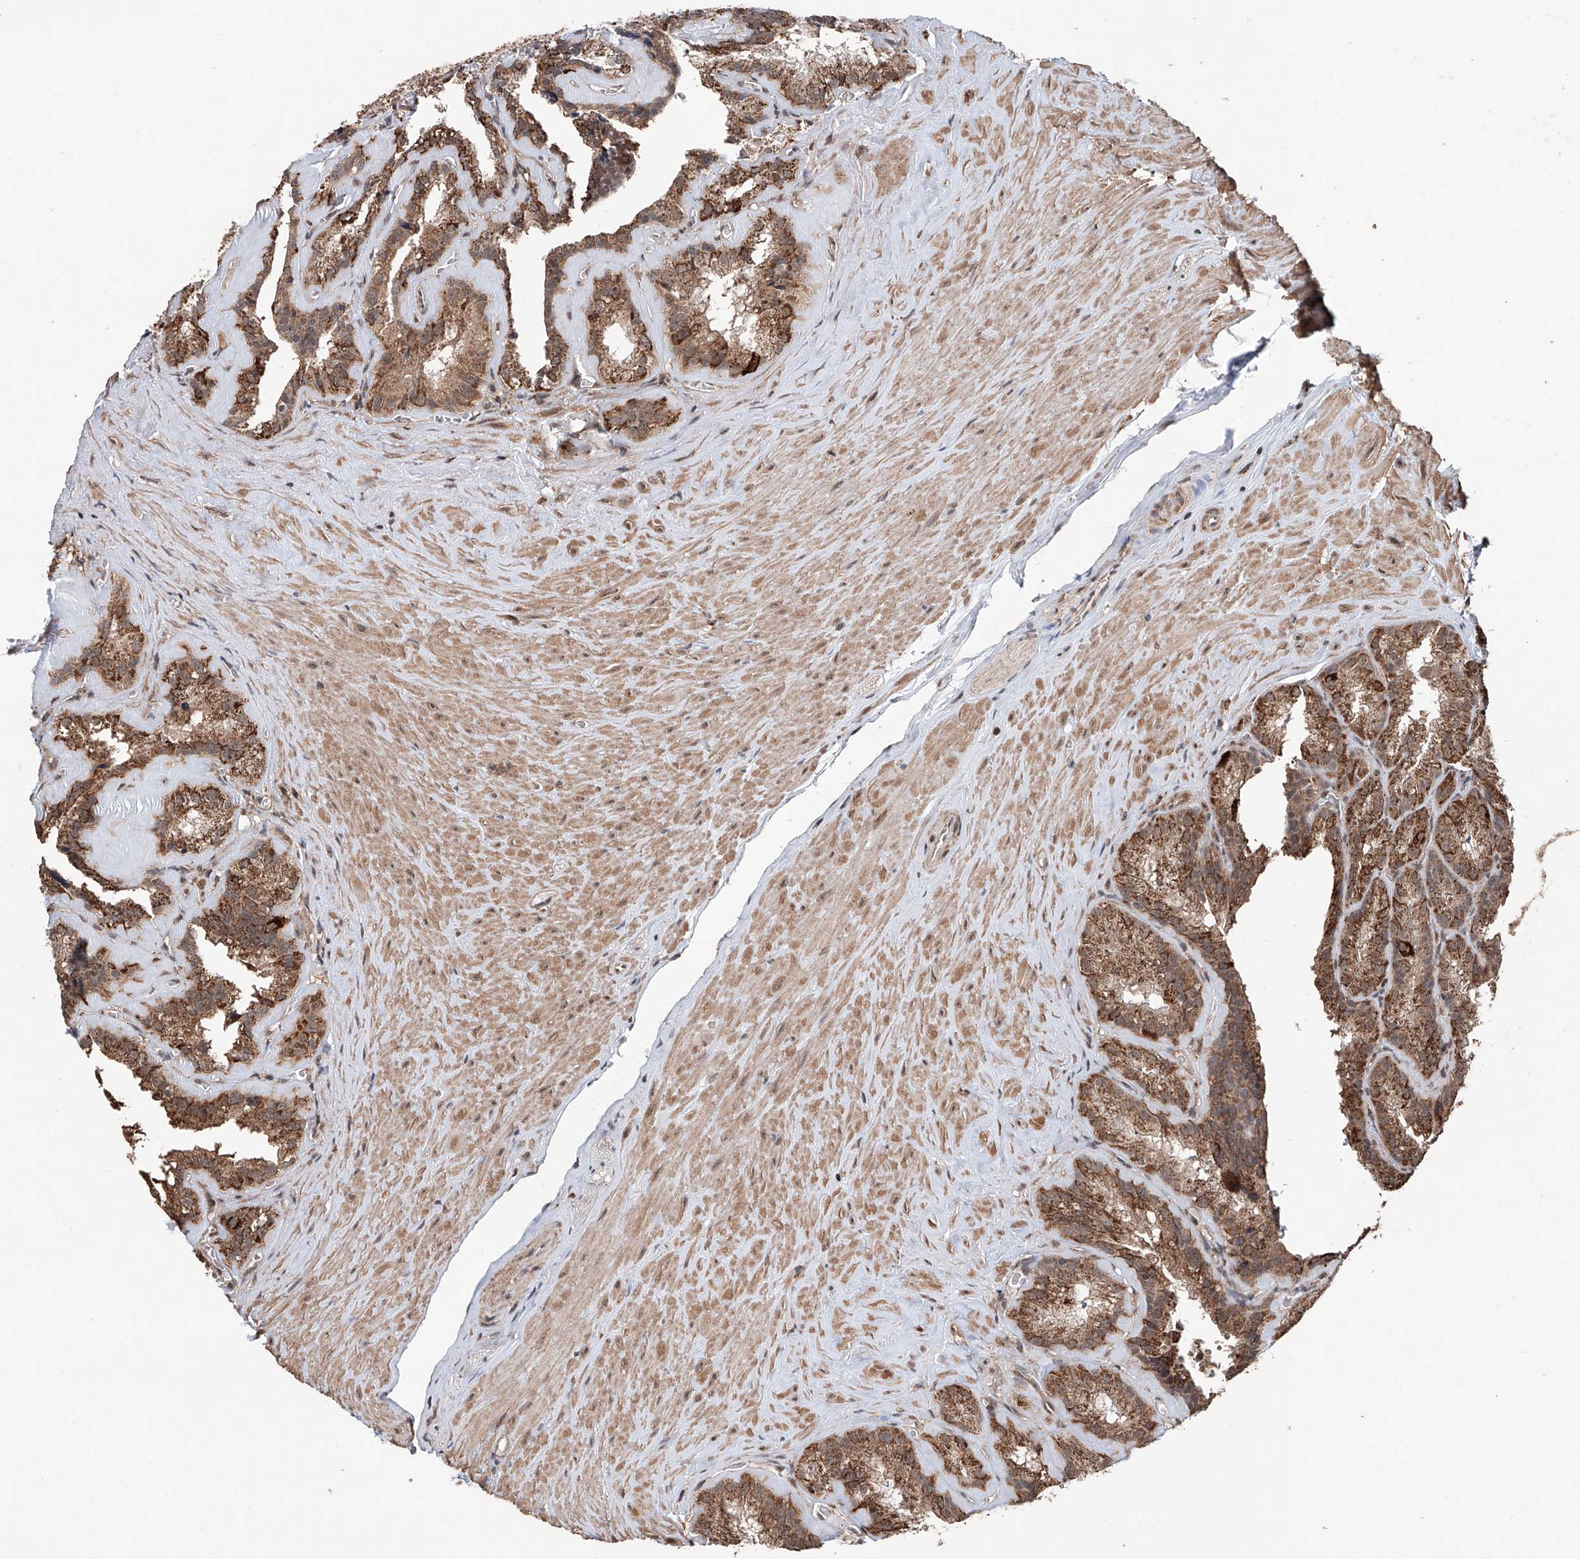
{"staining": {"intensity": "strong", "quantity": ">75%", "location": "cytoplasmic/membranous"}, "tissue": "seminal vesicle", "cell_type": "Glandular cells", "image_type": "normal", "snomed": [{"axis": "morphology", "description": "Normal tissue, NOS"}, {"axis": "topography", "description": "Prostate"}, {"axis": "topography", "description": "Seminal veicle"}], "caption": "Seminal vesicle stained with a brown dye shows strong cytoplasmic/membranous positive expression in approximately >75% of glandular cells.", "gene": "ZNF445", "patient": {"sex": "male", "age": 59}}